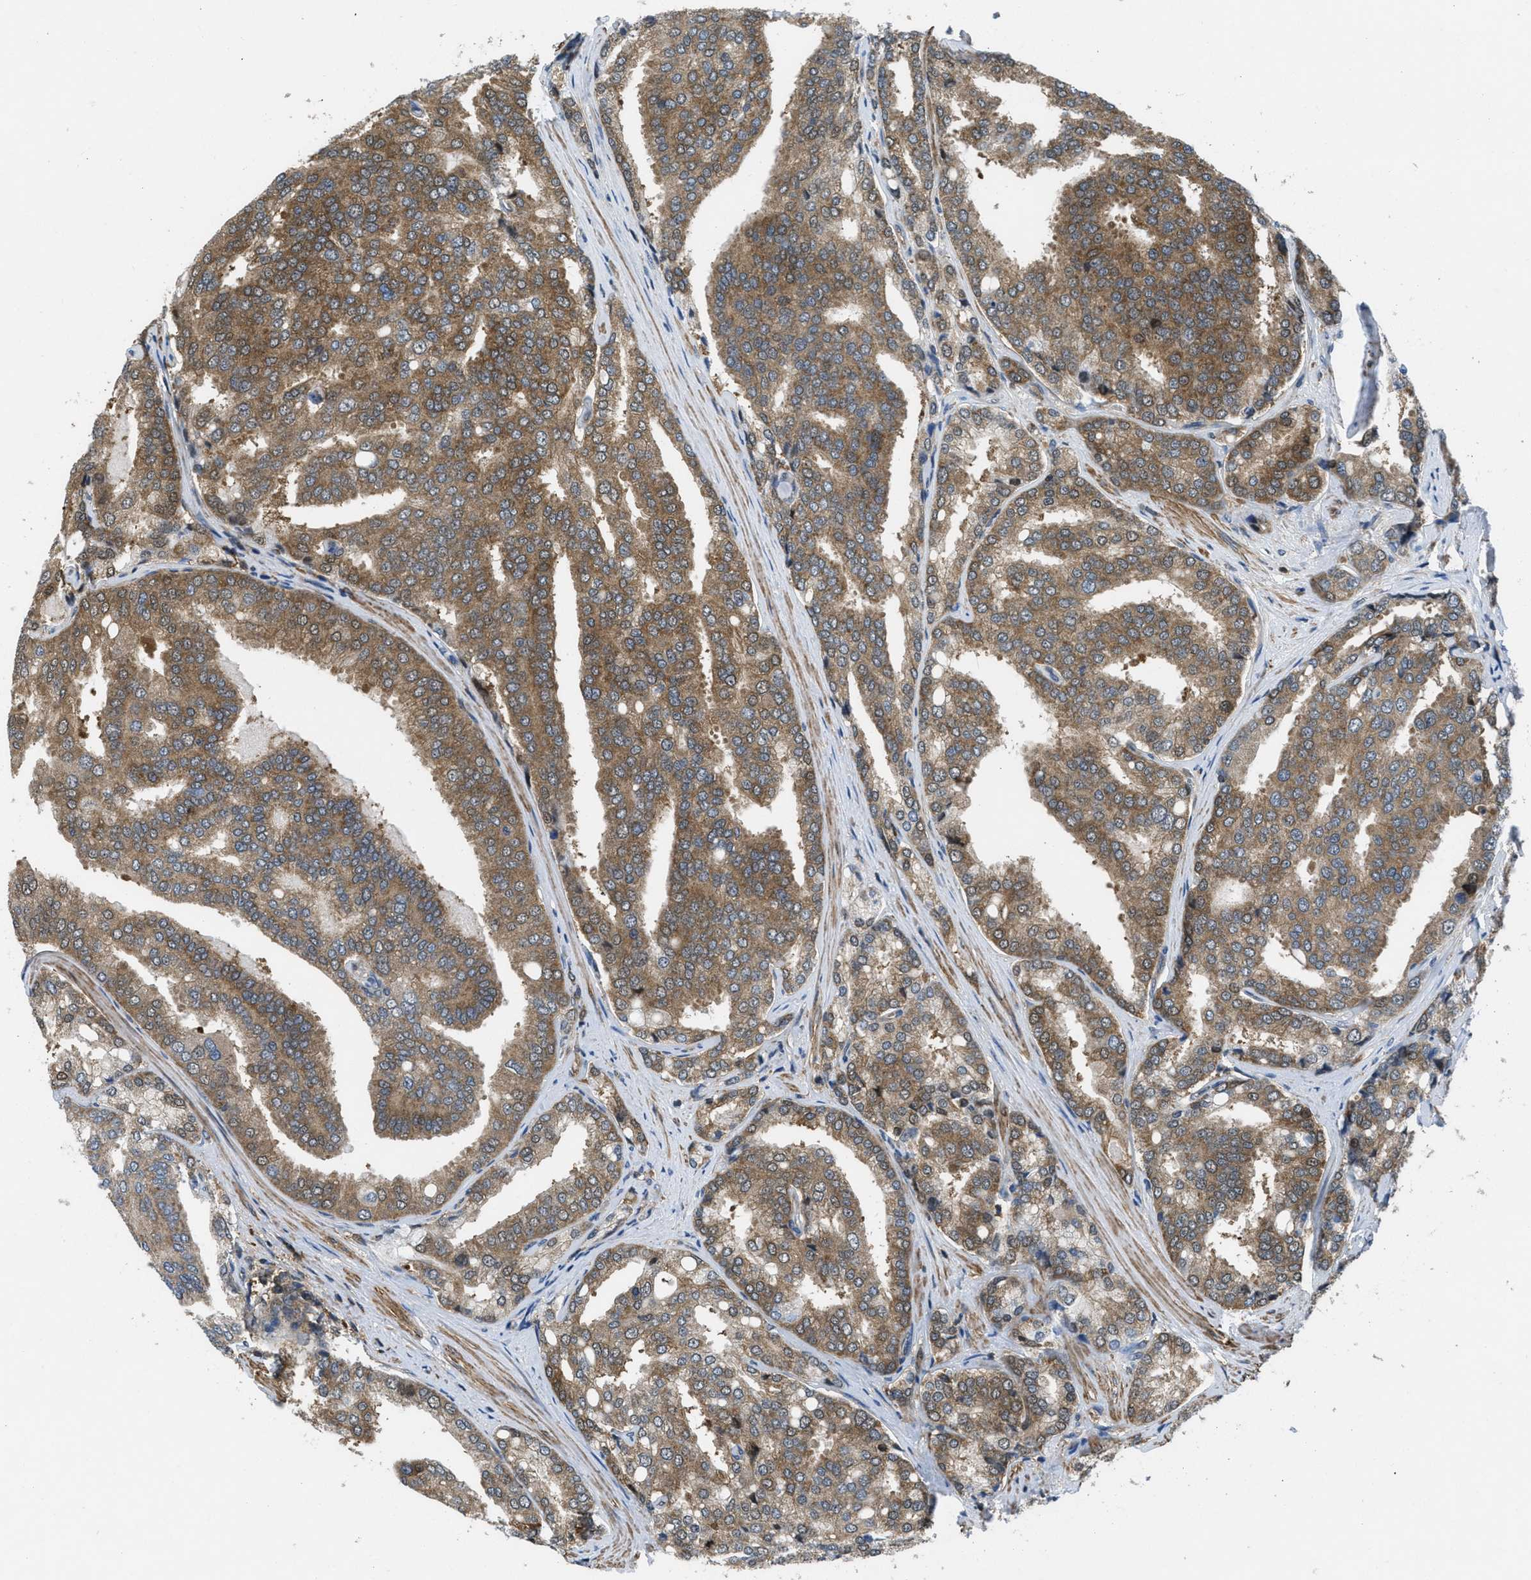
{"staining": {"intensity": "moderate", "quantity": ">75%", "location": "cytoplasmic/membranous"}, "tissue": "prostate cancer", "cell_type": "Tumor cells", "image_type": "cancer", "snomed": [{"axis": "morphology", "description": "Adenocarcinoma, High grade"}, {"axis": "topography", "description": "Prostate"}], "caption": "A photomicrograph showing moderate cytoplasmic/membranous expression in about >75% of tumor cells in adenocarcinoma (high-grade) (prostate), as visualized by brown immunohistochemical staining.", "gene": "PIP5K1C", "patient": {"sex": "male", "age": 50}}